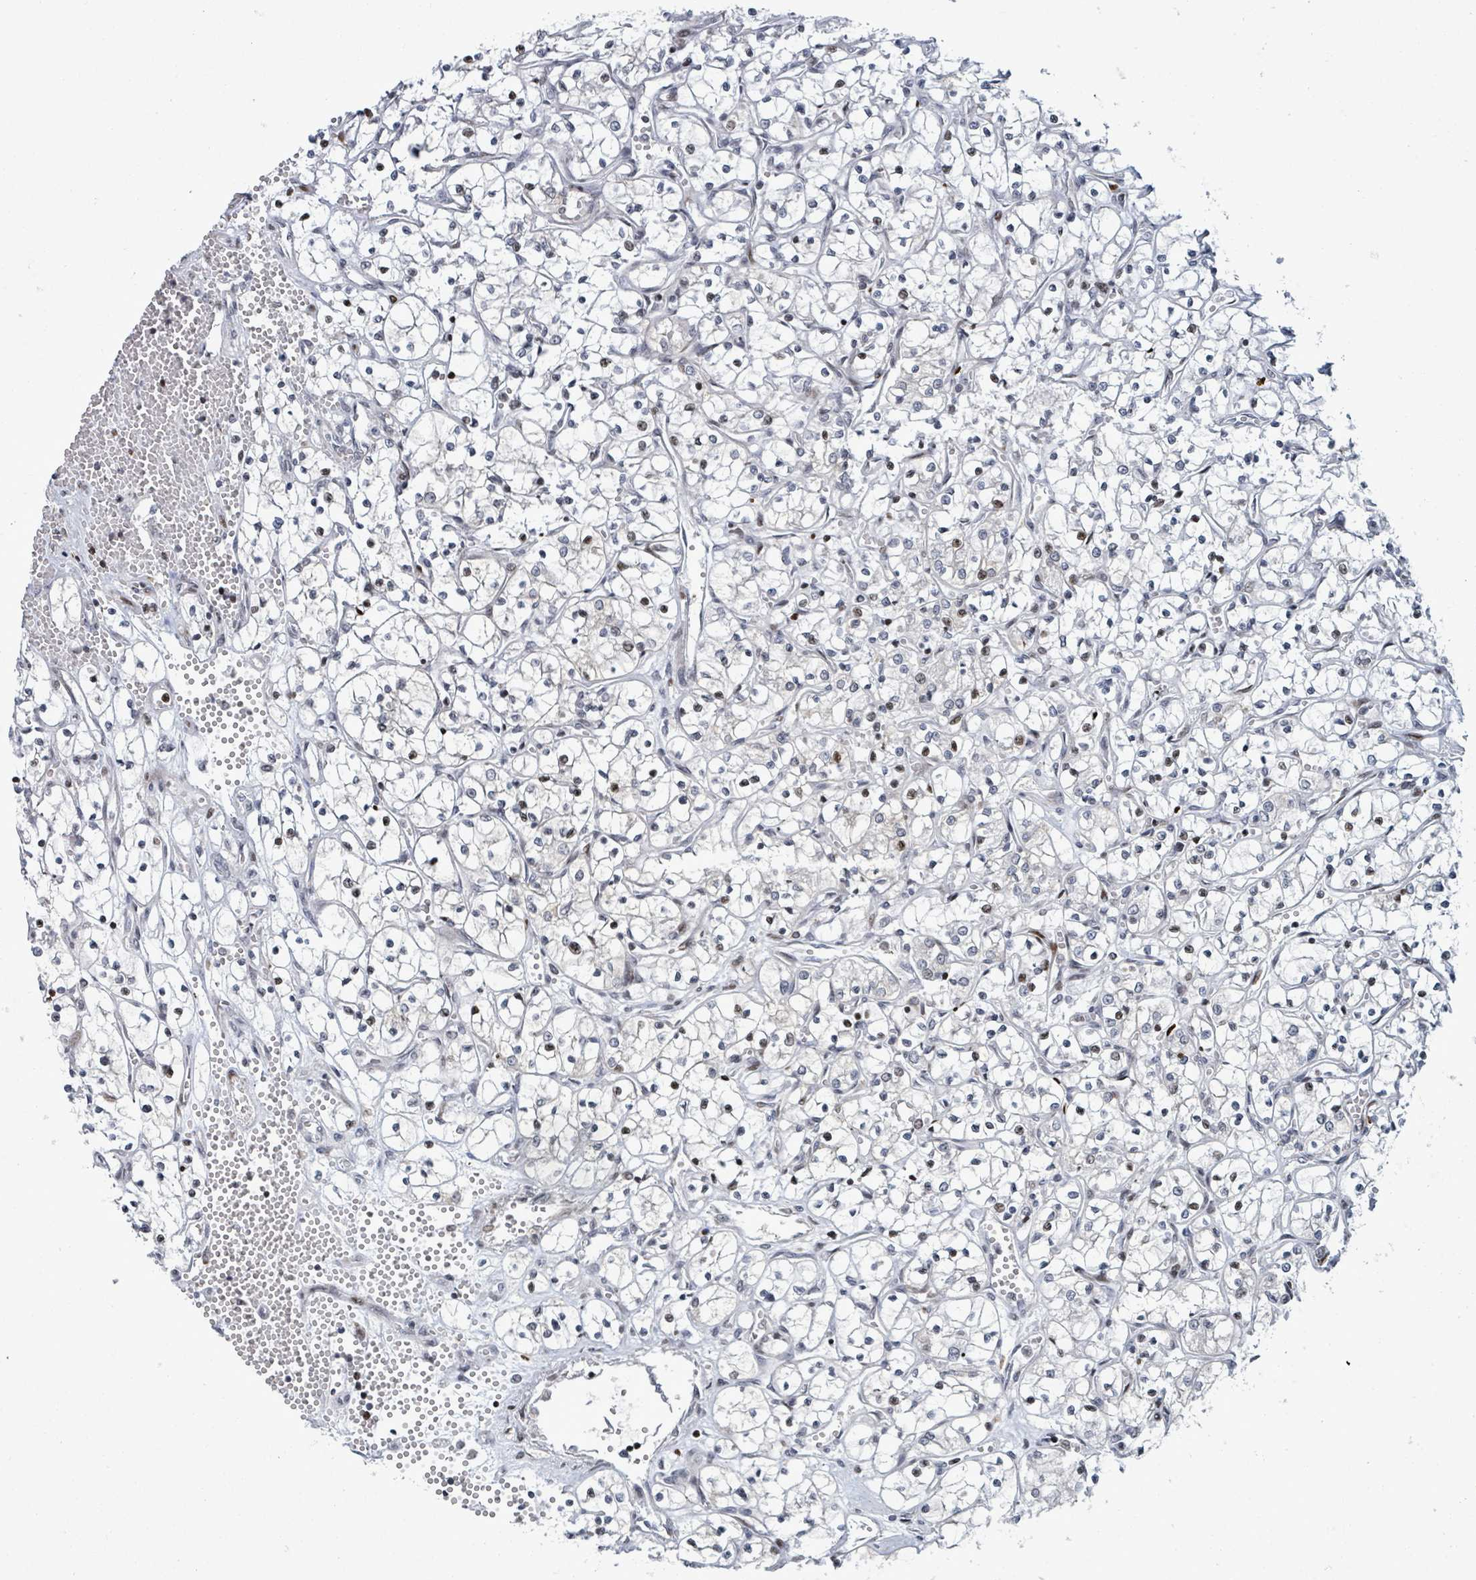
{"staining": {"intensity": "moderate", "quantity": "<25%", "location": "nuclear"}, "tissue": "renal cancer", "cell_type": "Tumor cells", "image_type": "cancer", "snomed": [{"axis": "morphology", "description": "Adenocarcinoma, NOS"}, {"axis": "topography", "description": "Kidney"}], "caption": "The micrograph displays staining of renal cancer (adenocarcinoma), revealing moderate nuclear protein staining (brown color) within tumor cells. (Stains: DAB (3,3'-diaminobenzidine) in brown, nuclei in blue, Microscopy: brightfield microscopy at high magnification).", "gene": "FNDC4", "patient": {"sex": "female", "age": 69}}